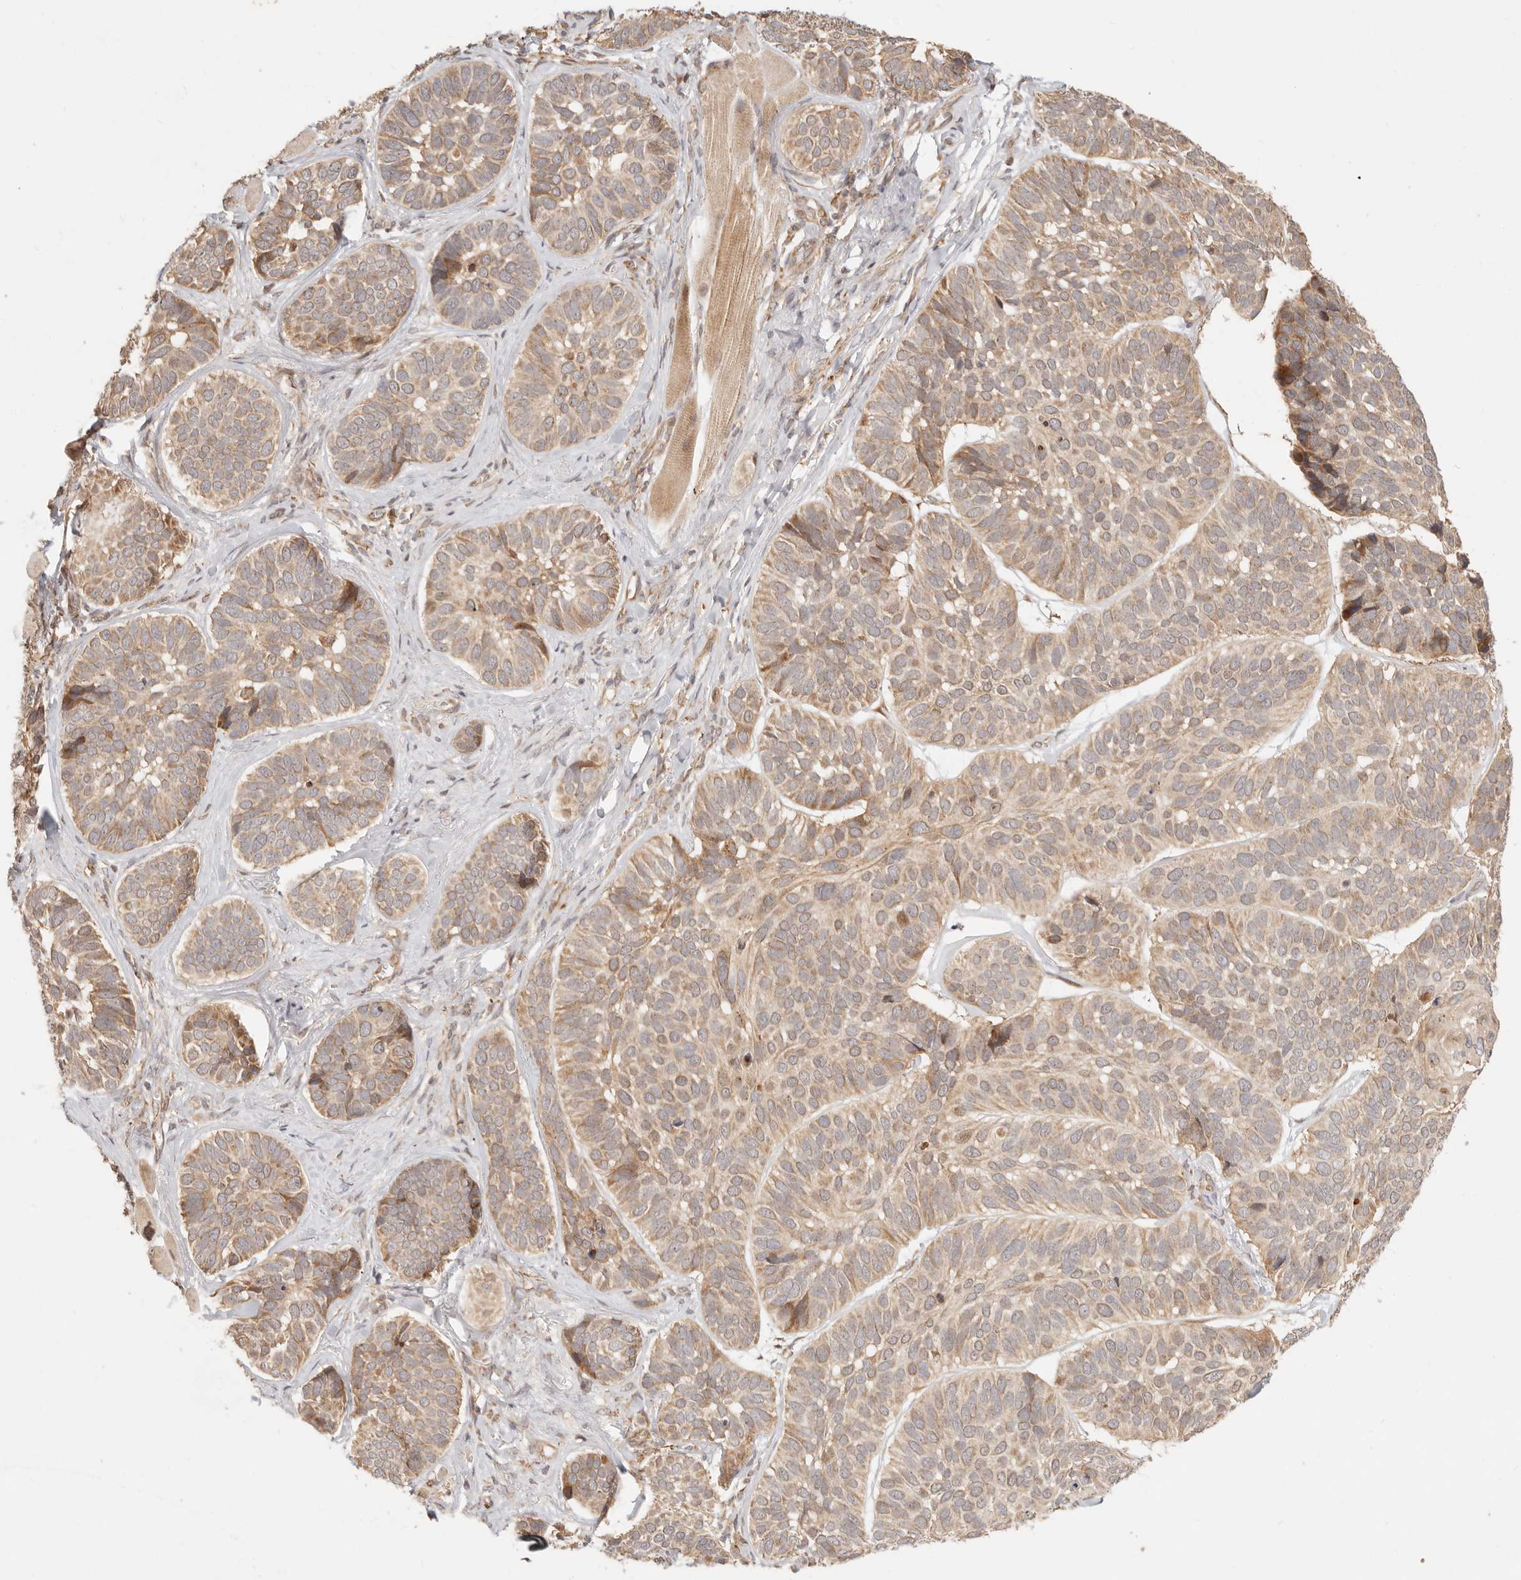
{"staining": {"intensity": "moderate", "quantity": ">75%", "location": "cytoplasmic/membranous"}, "tissue": "skin cancer", "cell_type": "Tumor cells", "image_type": "cancer", "snomed": [{"axis": "morphology", "description": "Basal cell carcinoma"}, {"axis": "topography", "description": "Skin"}], "caption": "Tumor cells reveal moderate cytoplasmic/membranous expression in approximately >75% of cells in skin cancer. Using DAB (brown) and hematoxylin (blue) stains, captured at high magnification using brightfield microscopy.", "gene": "TIMM17A", "patient": {"sex": "male", "age": 62}}